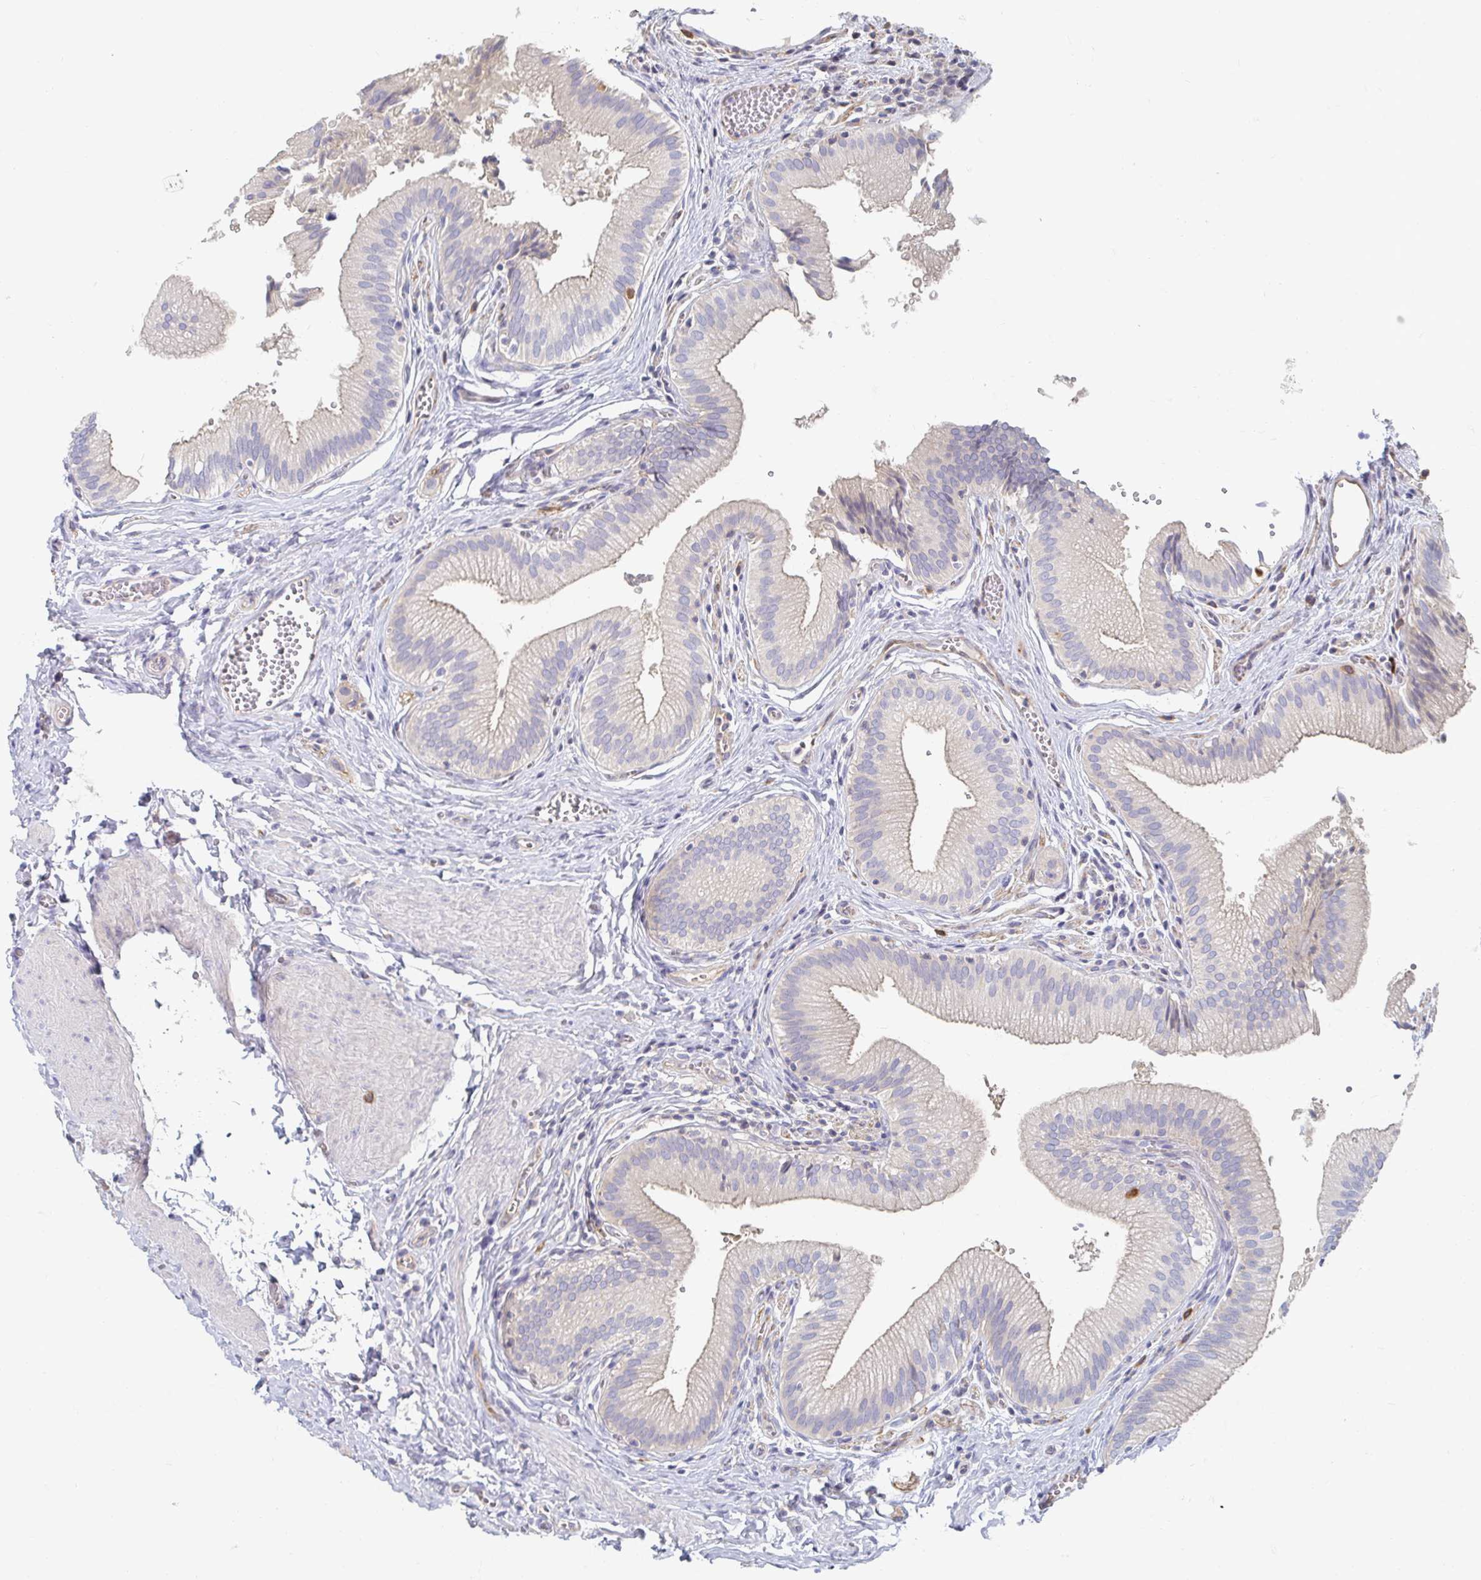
{"staining": {"intensity": "weak", "quantity": "<25%", "location": "cytoplasmic/membranous"}, "tissue": "gallbladder", "cell_type": "Glandular cells", "image_type": "normal", "snomed": [{"axis": "morphology", "description": "Normal tissue, NOS"}, {"axis": "topography", "description": "Gallbladder"}, {"axis": "topography", "description": "Peripheral nerve tissue"}], "caption": "This is a image of immunohistochemistry (IHC) staining of benign gallbladder, which shows no expression in glandular cells.", "gene": "MYLK2", "patient": {"sex": "male", "age": 17}}